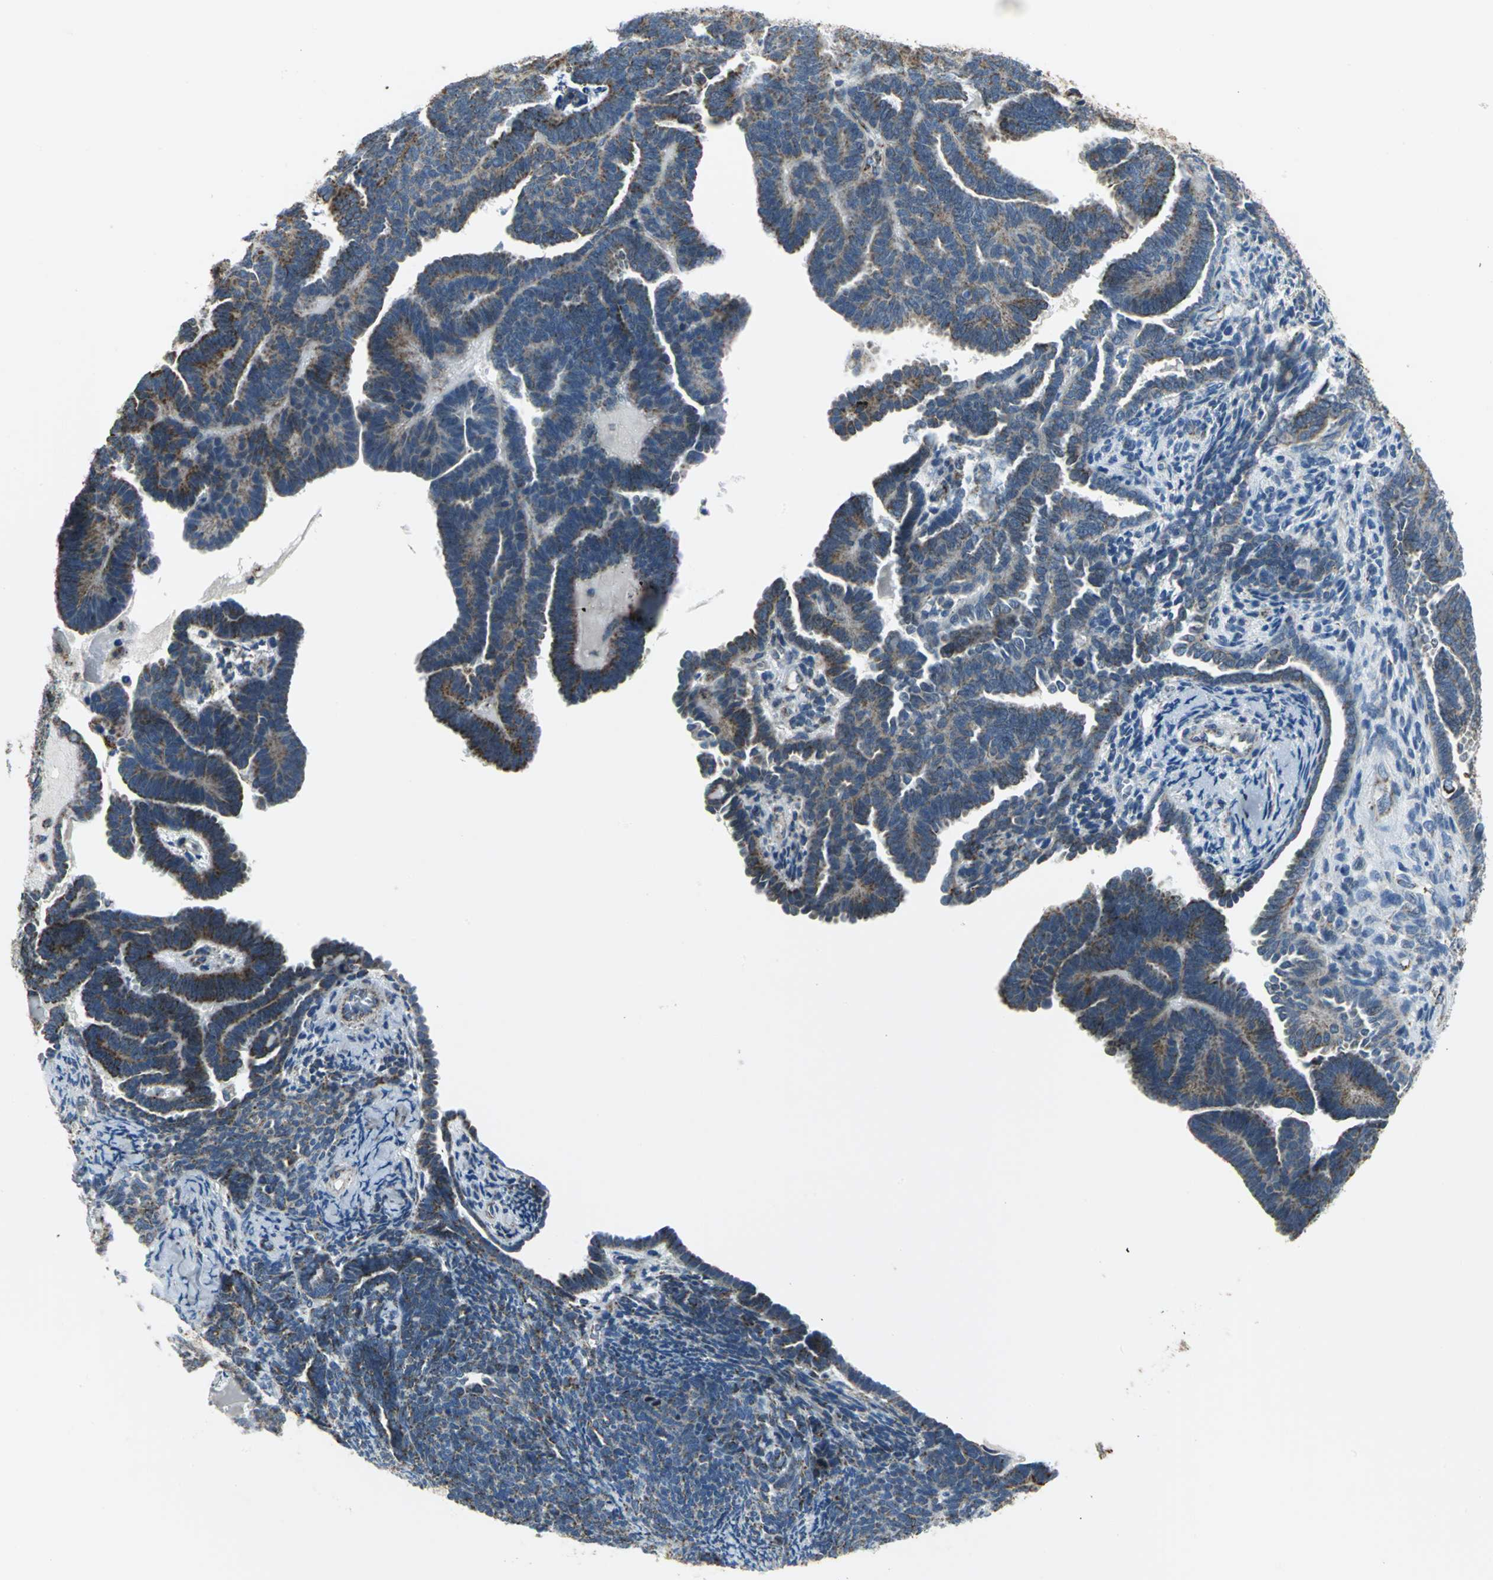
{"staining": {"intensity": "weak", "quantity": "<25%", "location": "cytoplasmic/membranous"}, "tissue": "endometrial cancer", "cell_type": "Tumor cells", "image_type": "cancer", "snomed": [{"axis": "morphology", "description": "Neoplasm, malignant, NOS"}, {"axis": "topography", "description": "Endometrium"}], "caption": "DAB (3,3'-diaminobenzidine) immunohistochemical staining of endometrial cancer demonstrates no significant expression in tumor cells.", "gene": "NTRK1", "patient": {"sex": "female", "age": 74}}